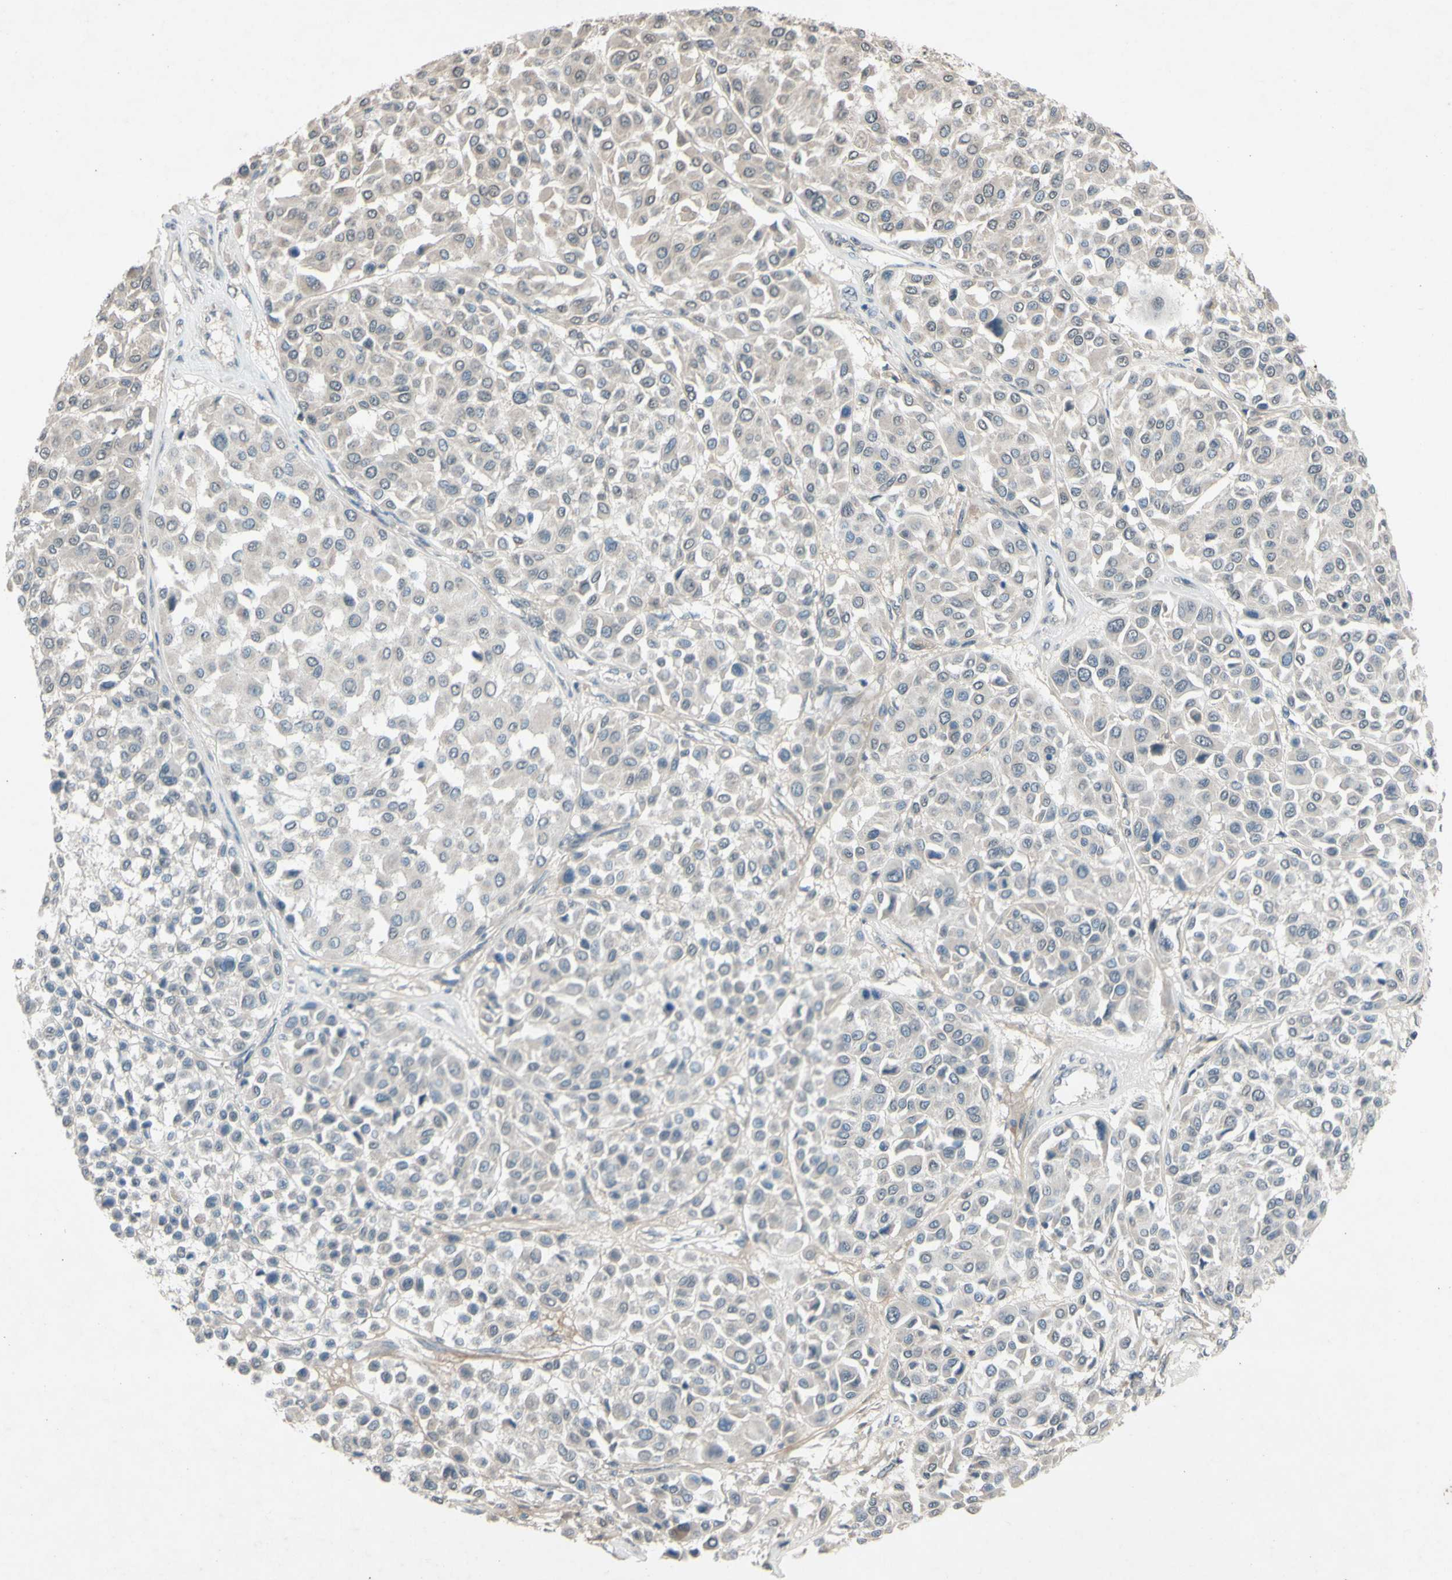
{"staining": {"intensity": "weak", "quantity": "<25%", "location": "cytoplasmic/membranous"}, "tissue": "melanoma", "cell_type": "Tumor cells", "image_type": "cancer", "snomed": [{"axis": "morphology", "description": "Malignant melanoma, Metastatic site"}, {"axis": "topography", "description": "Soft tissue"}], "caption": "Malignant melanoma (metastatic site) was stained to show a protein in brown. There is no significant staining in tumor cells. (IHC, brightfield microscopy, high magnification).", "gene": "CDCP1", "patient": {"sex": "male", "age": 41}}